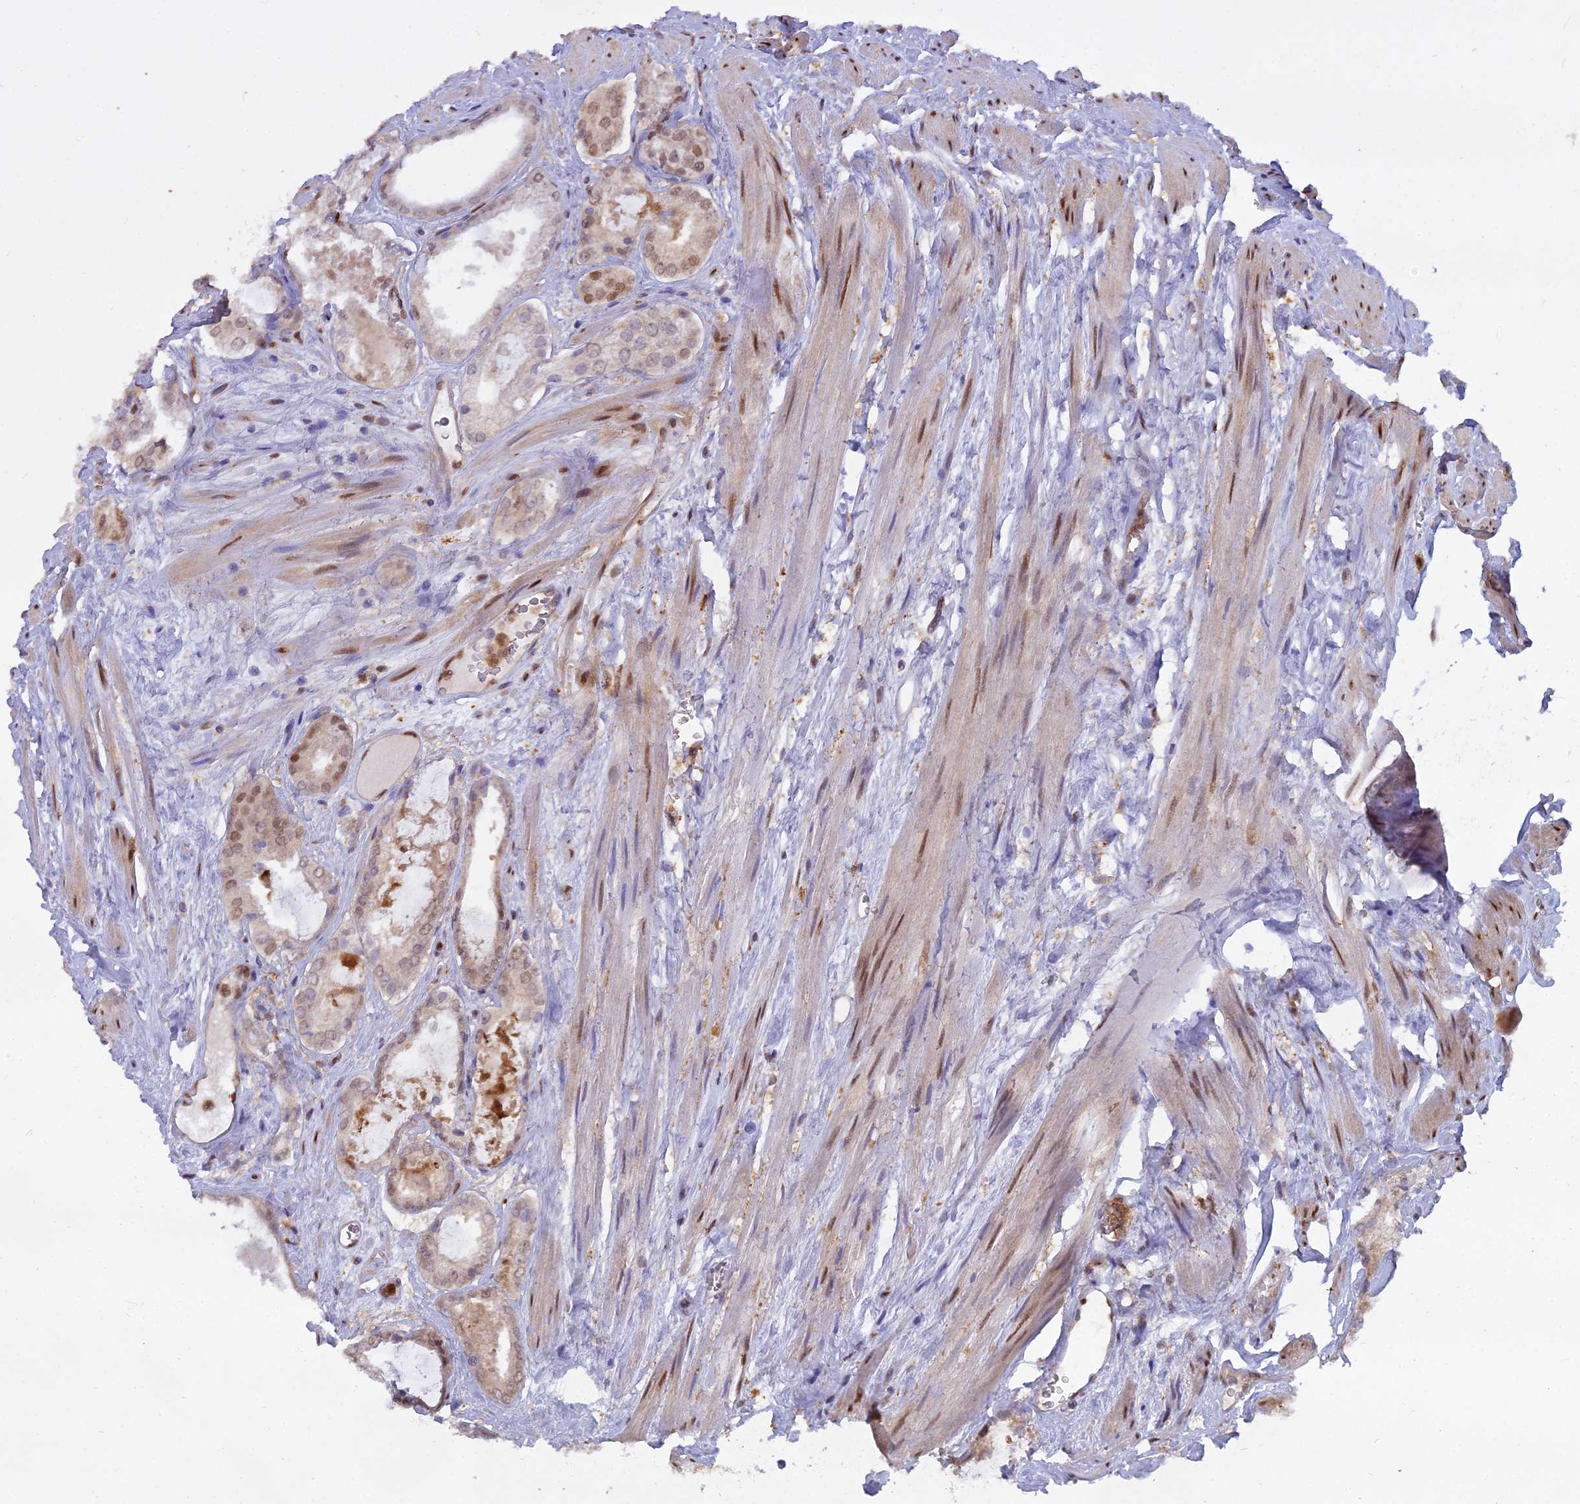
{"staining": {"intensity": "moderate", "quantity": "25%-75%", "location": "nuclear"}, "tissue": "prostate cancer", "cell_type": "Tumor cells", "image_type": "cancer", "snomed": [{"axis": "morphology", "description": "Adenocarcinoma, Low grade"}, {"axis": "topography", "description": "Prostate"}], "caption": "A photomicrograph showing moderate nuclear expression in approximately 25%-75% of tumor cells in prostate cancer, as visualized by brown immunohistochemical staining.", "gene": "NPEPL1", "patient": {"sex": "male", "age": 68}}